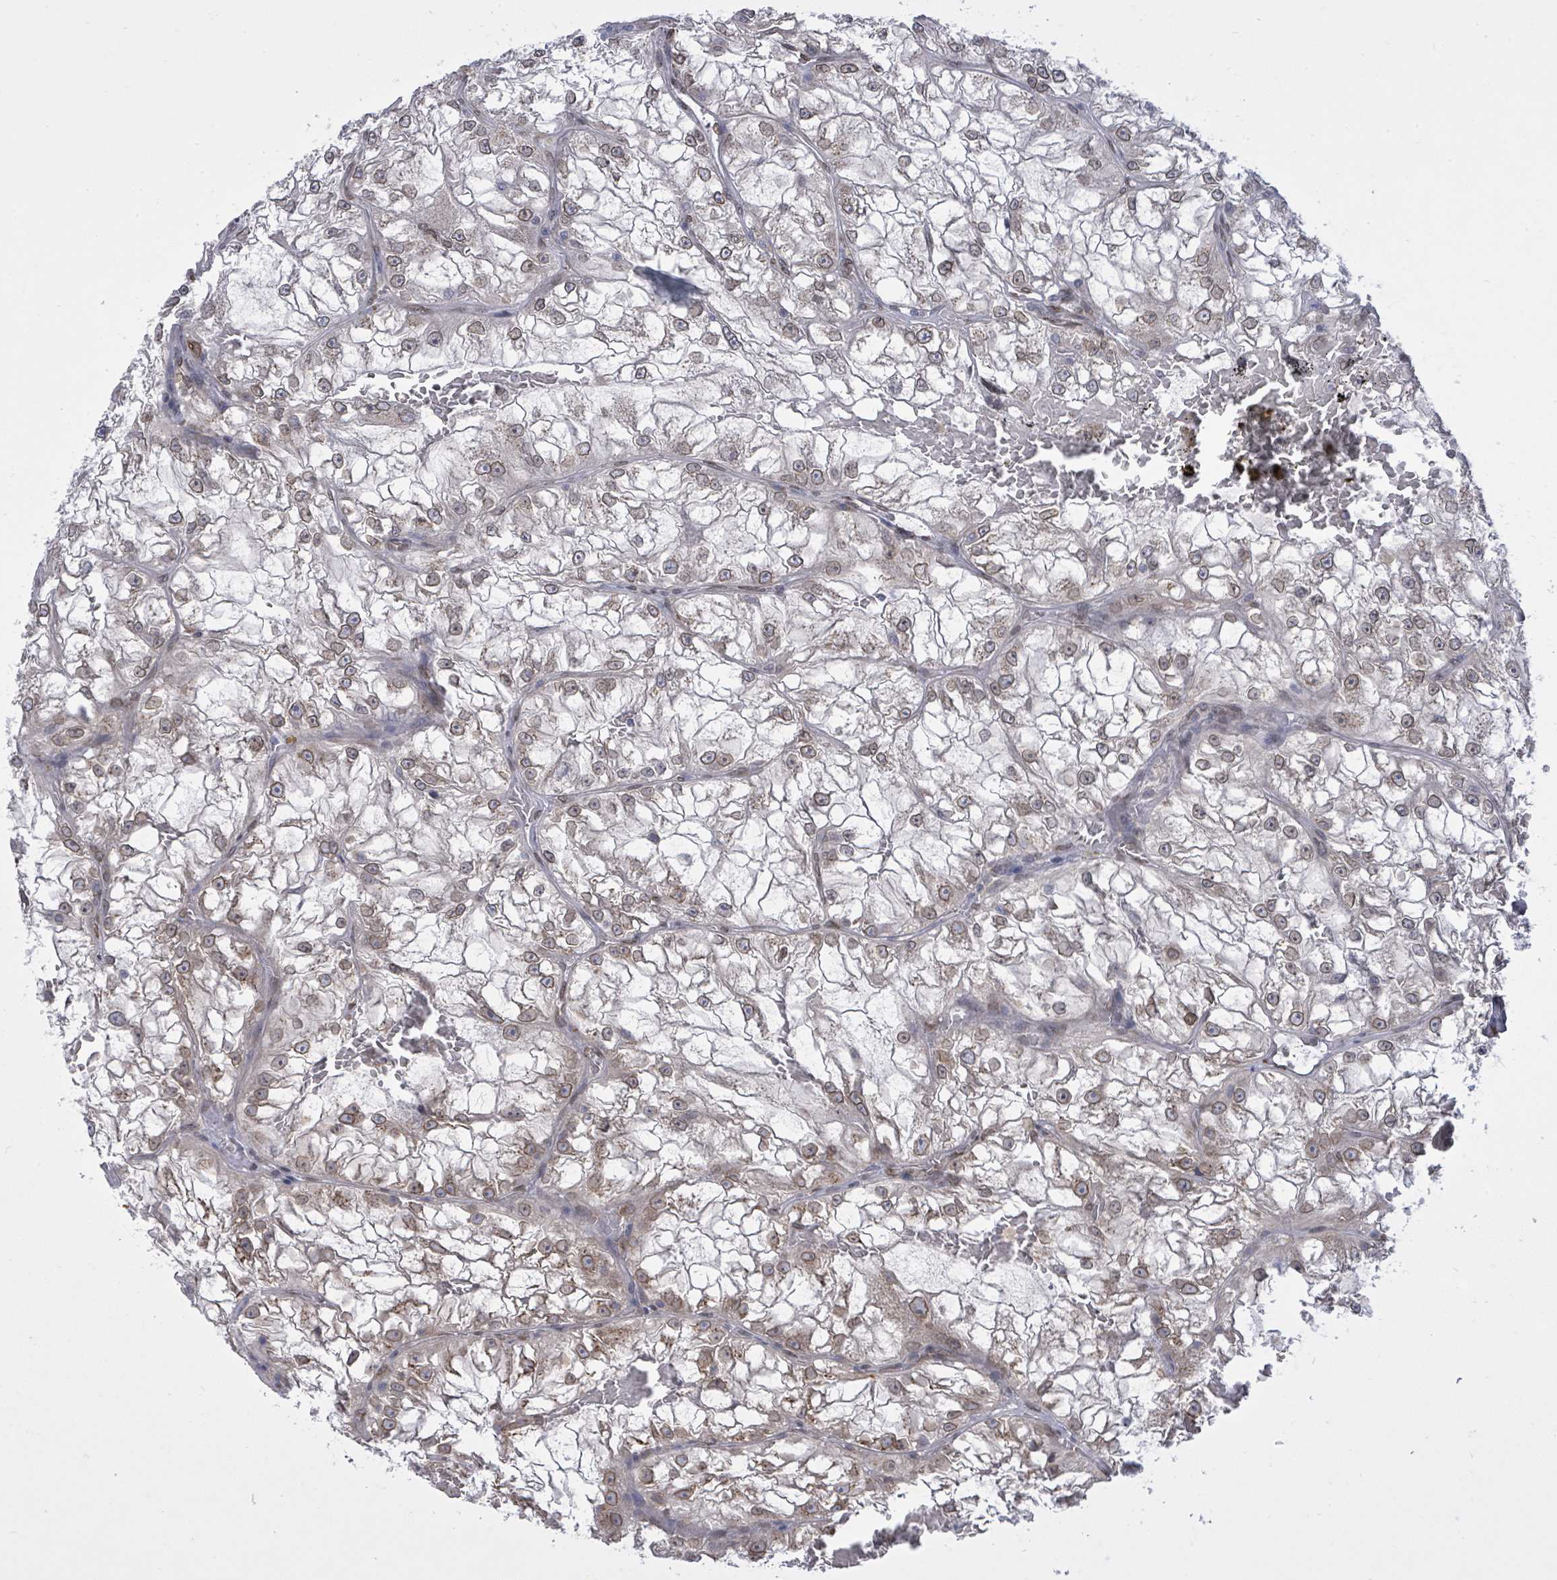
{"staining": {"intensity": "weak", "quantity": ">75%", "location": "cytoplasmic/membranous,nuclear"}, "tissue": "renal cancer", "cell_type": "Tumor cells", "image_type": "cancer", "snomed": [{"axis": "morphology", "description": "Adenocarcinoma, NOS"}, {"axis": "topography", "description": "Kidney"}], "caption": "Renal cancer (adenocarcinoma) tissue shows weak cytoplasmic/membranous and nuclear expression in about >75% of tumor cells Ihc stains the protein in brown and the nuclei are stained blue.", "gene": "ARFGAP1", "patient": {"sex": "female", "age": 72}}